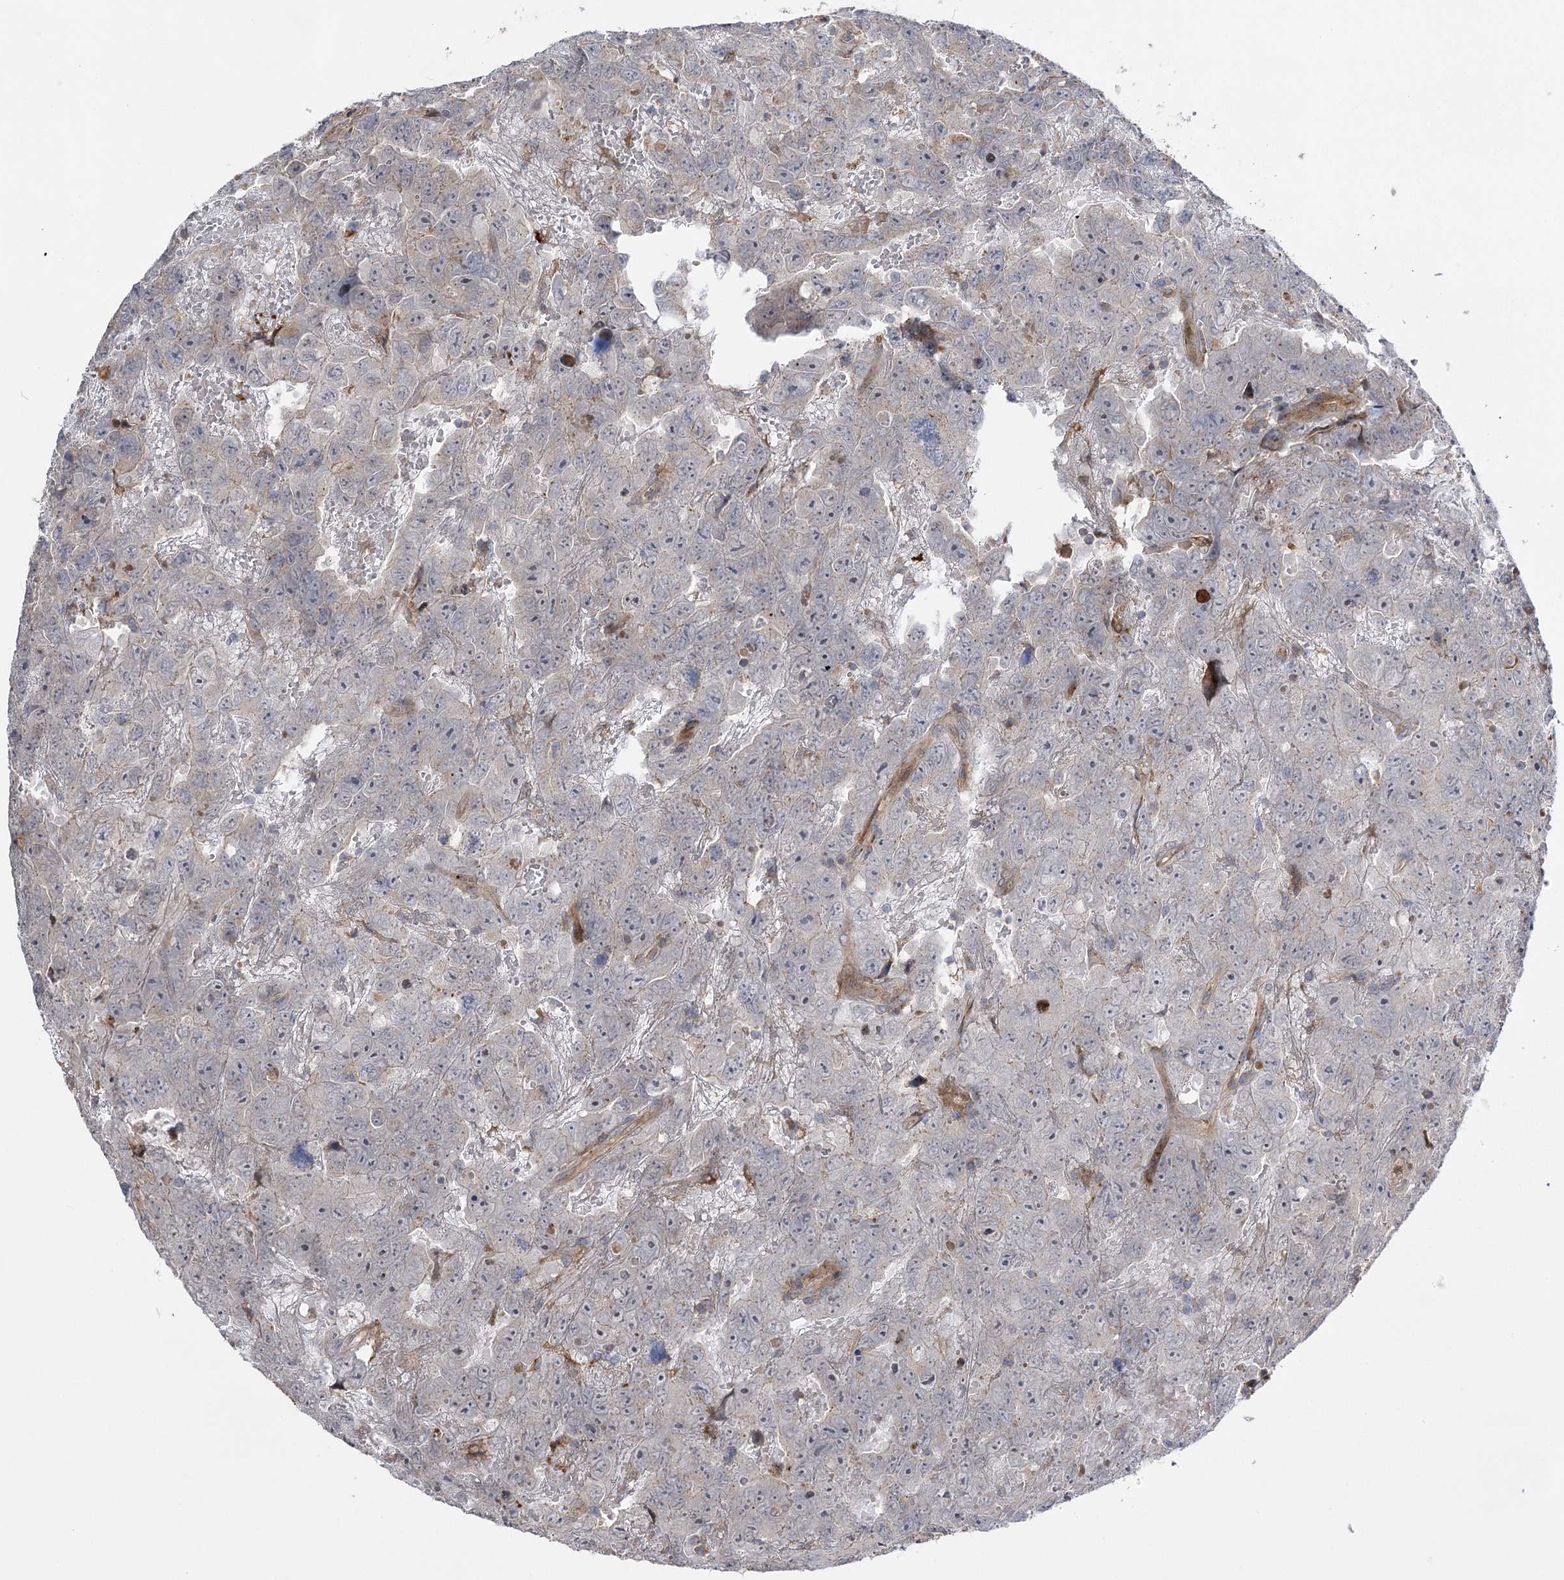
{"staining": {"intensity": "negative", "quantity": "none", "location": "none"}, "tissue": "testis cancer", "cell_type": "Tumor cells", "image_type": "cancer", "snomed": [{"axis": "morphology", "description": "Carcinoma, Embryonal, NOS"}, {"axis": "topography", "description": "Testis"}], "caption": "The immunohistochemistry (IHC) photomicrograph has no significant positivity in tumor cells of testis cancer tissue.", "gene": "KCNN2", "patient": {"sex": "male", "age": 45}}